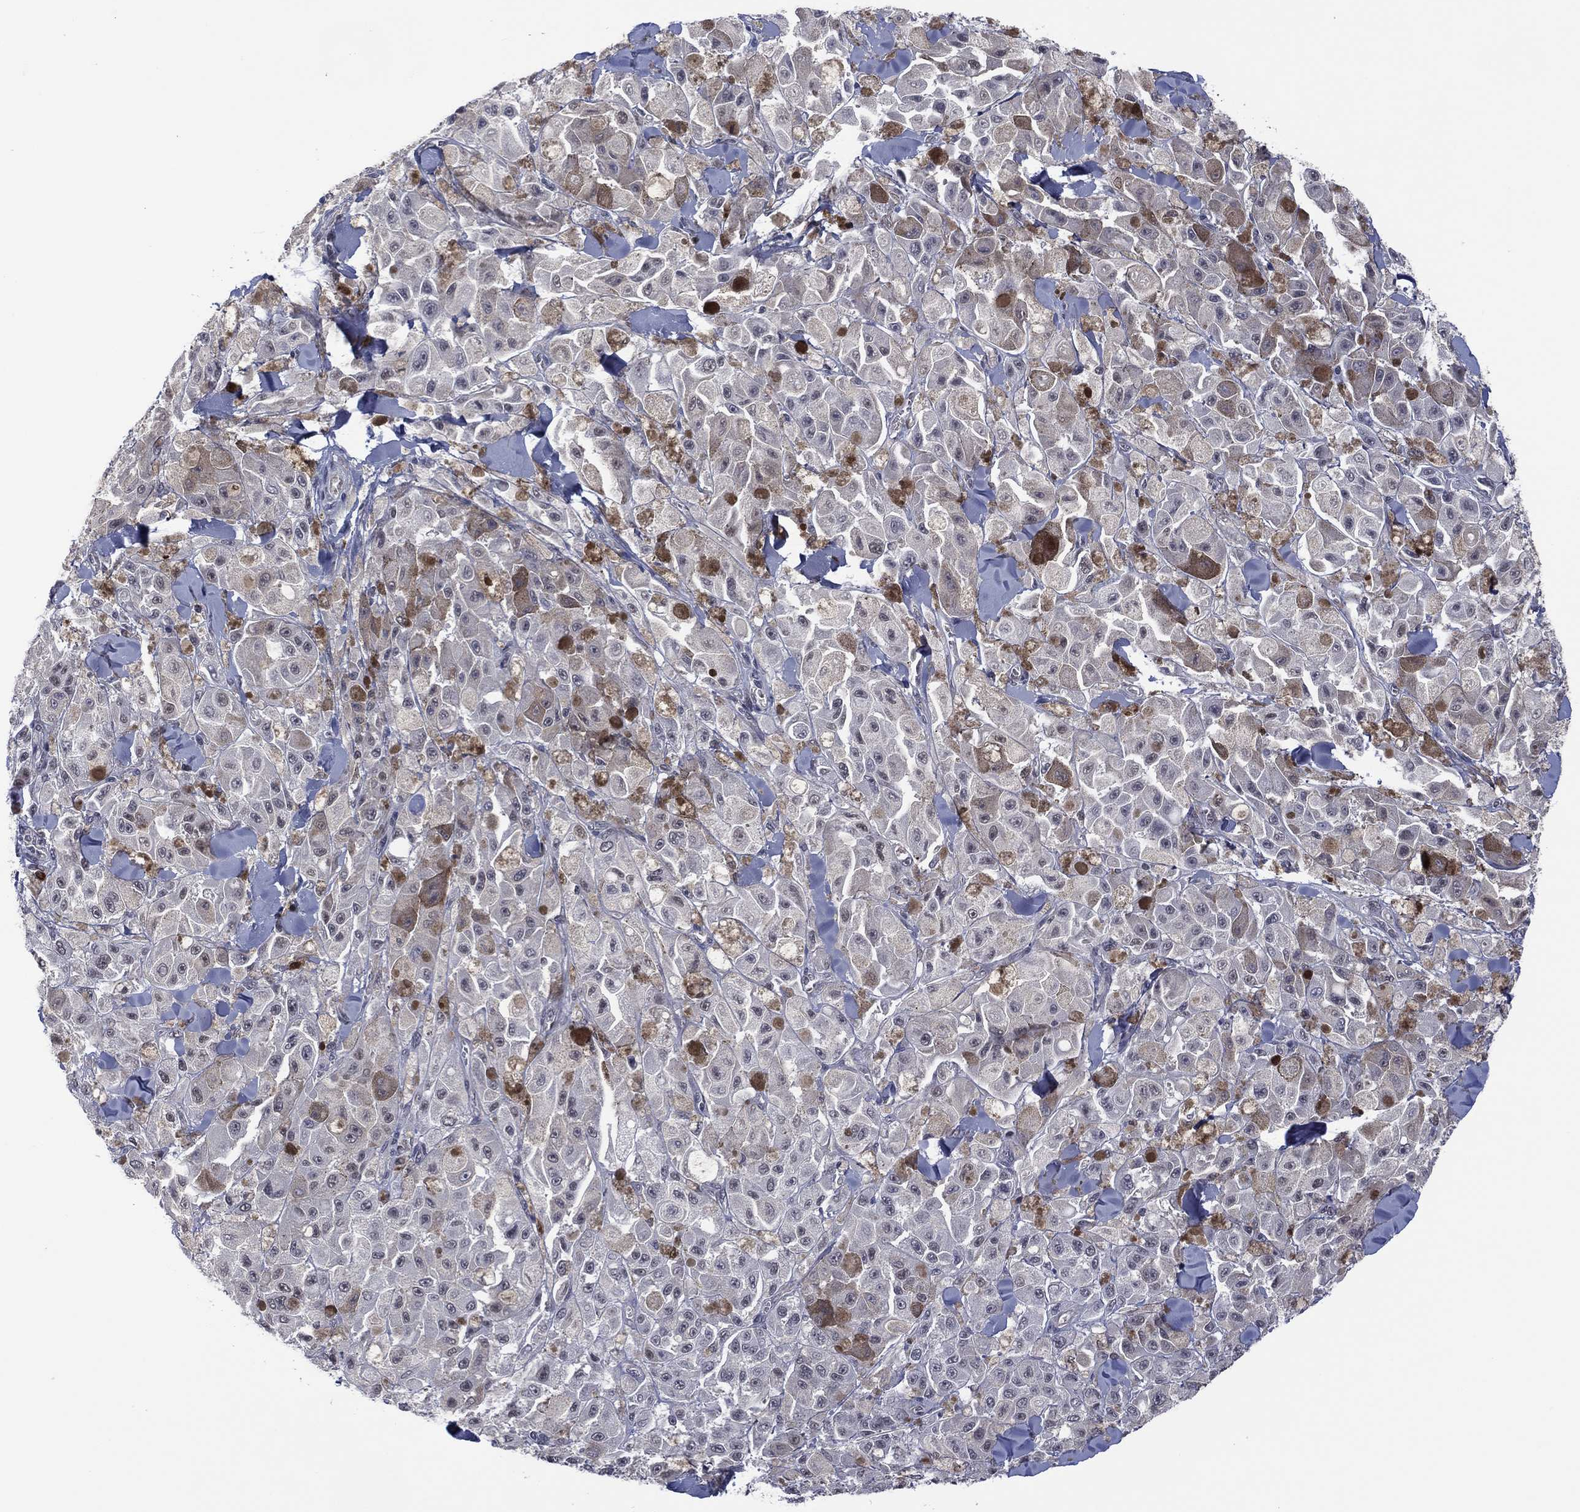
{"staining": {"intensity": "weak", "quantity": "<25%", "location": "cytoplasmic/membranous"}, "tissue": "melanoma", "cell_type": "Tumor cells", "image_type": "cancer", "snomed": [{"axis": "morphology", "description": "Malignant melanoma, NOS"}, {"axis": "topography", "description": "Skin"}], "caption": "The histopathology image exhibits no staining of tumor cells in melanoma. The staining is performed using DAB (3,3'-diaminobenzidine) brown chromogen with nuclei counter-stained in using hematoxylin.", "gene": "DPP4", "patient": {"sex": "female", "age": 58}}